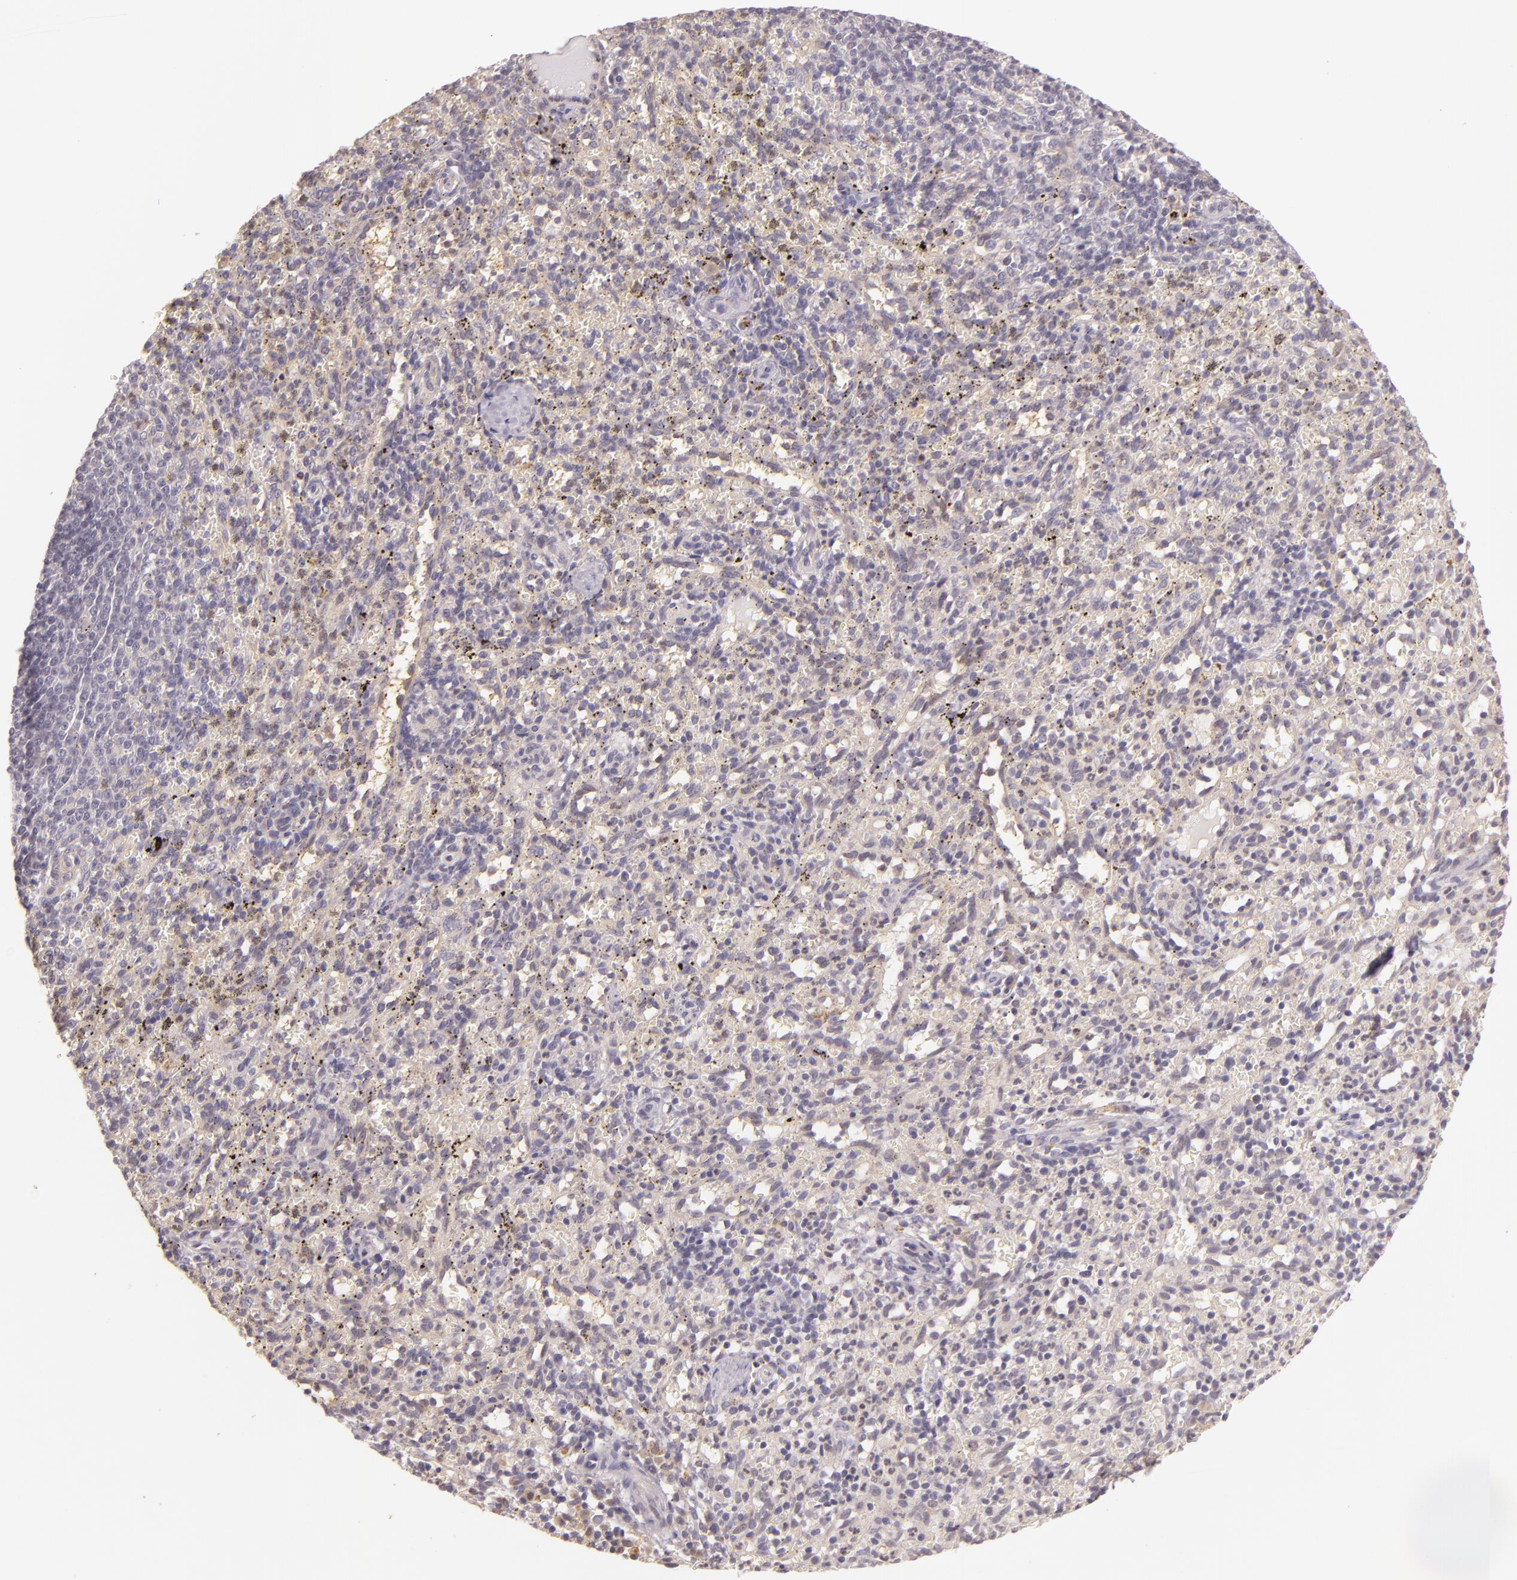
{"staining": {"intensity": "negative", "quantity": "none", "location": "none"}, "tissue": "spleen", "cell_type": "Cells in red pulp", "image_type": "normal", "snomed": [{"axis": "morphology", "description": "Normal tissue, NOS"}, {"axis": "topography", "description": "Spleen"}], "caption": "Spleen was stained to show a protein in brown. There is no significant staining in cells in red pulp. (DAB (3,3'-diaminobenzidine) IHC, high magnification).", "gene": "ARMH4", "patient": {"sex": "female", "age": 10}}